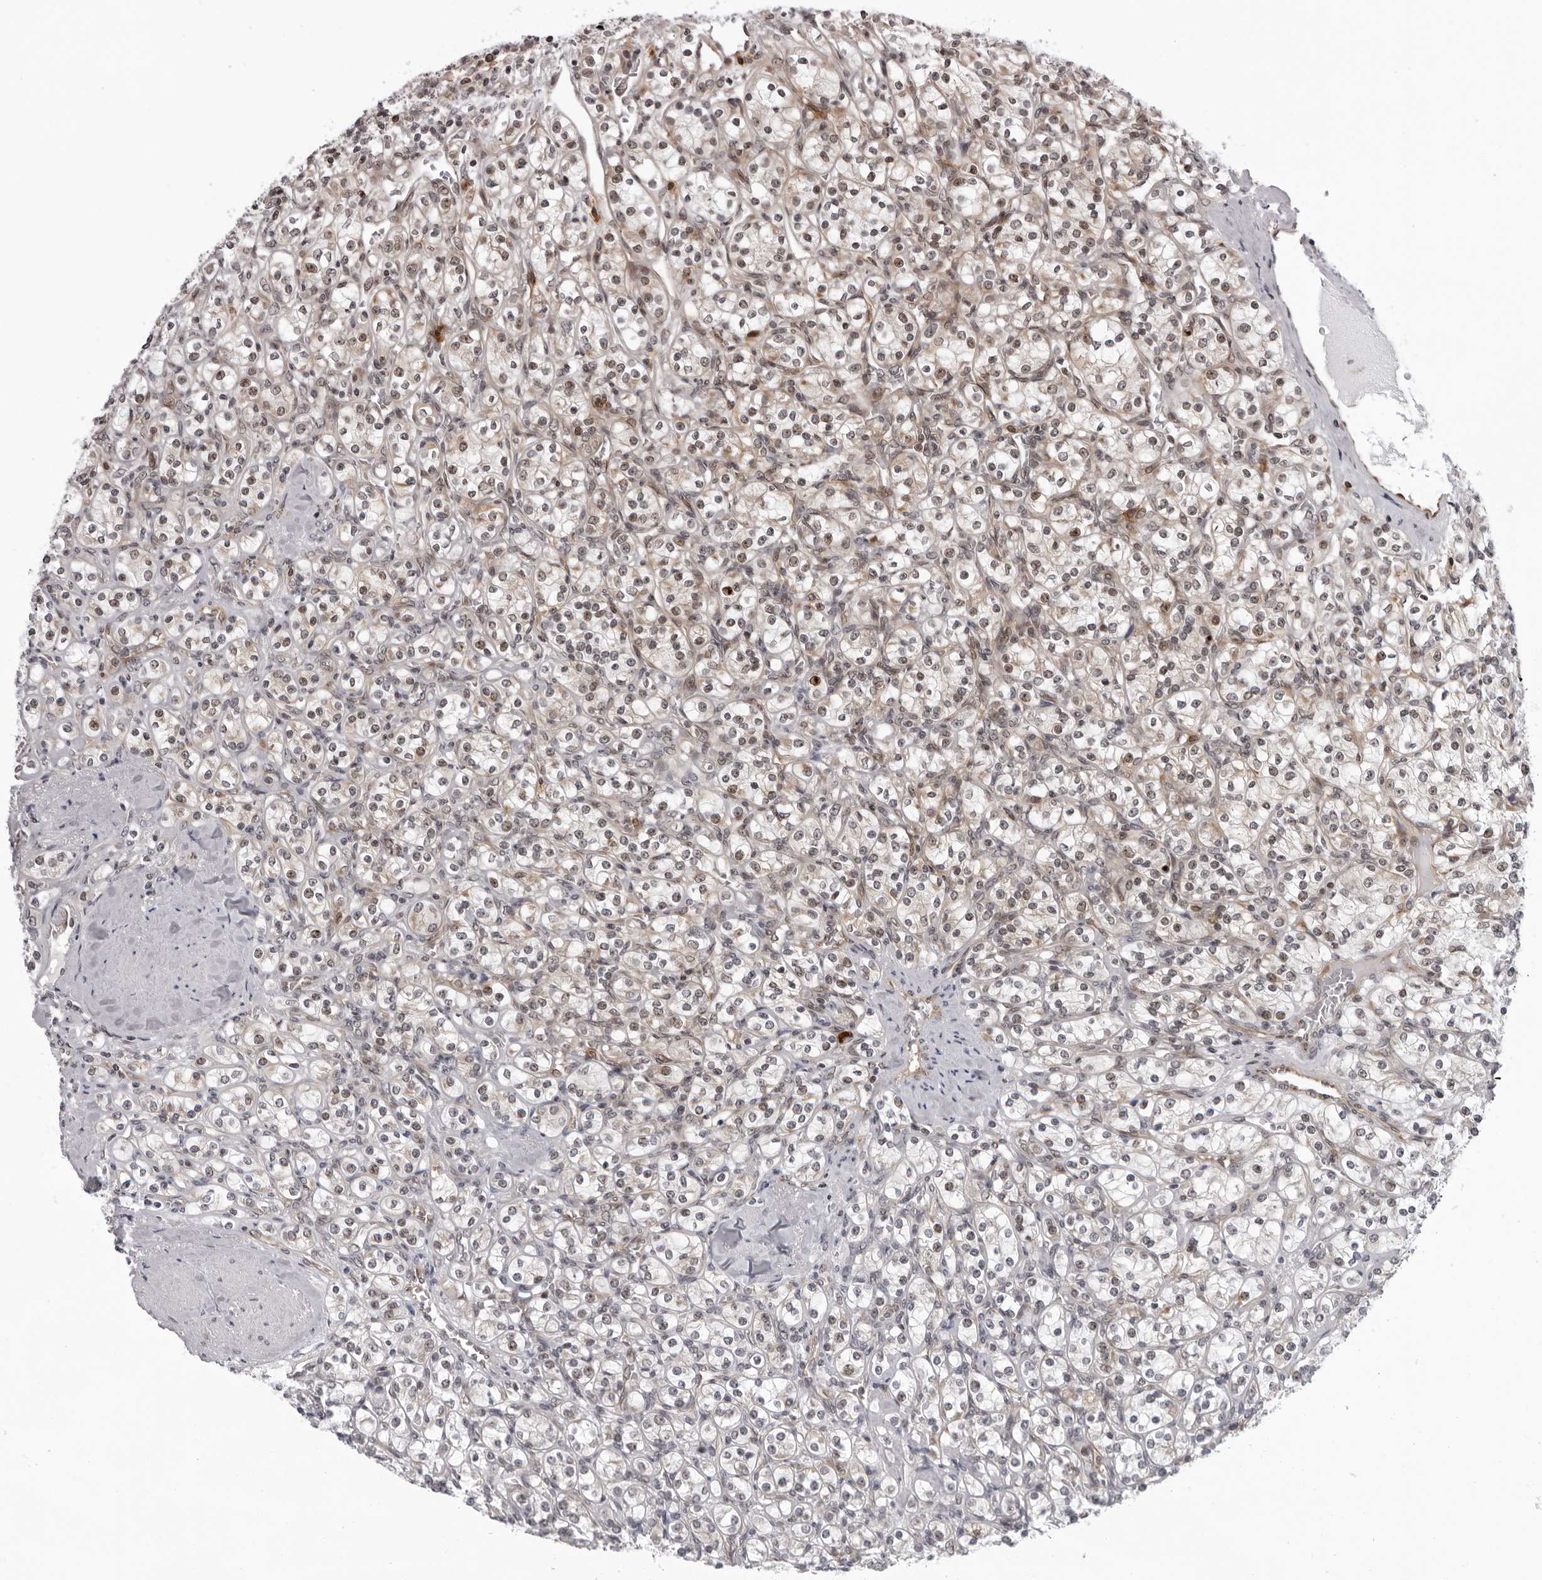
{"staining": {"intensity": "weak", "quantity": "<25%", "location": "cytoplasmic/membranous"}, "tissue": "renal cancer", "cell_type": "Tumor cells", "image_type": "cancer", "snomed": [{"axis": "morphology", "description": "Adenocarcinoma, NOS"}, {"axis": "topography", "description": "Kidney"}], "caption": "Renal cancer (adenocarcinoma) stained for a protein using immunohistochemistry (IHC) shows no staining tumor cells.", "gene": "GCSAML", "patient": {"sex": "male", "age": 77}}